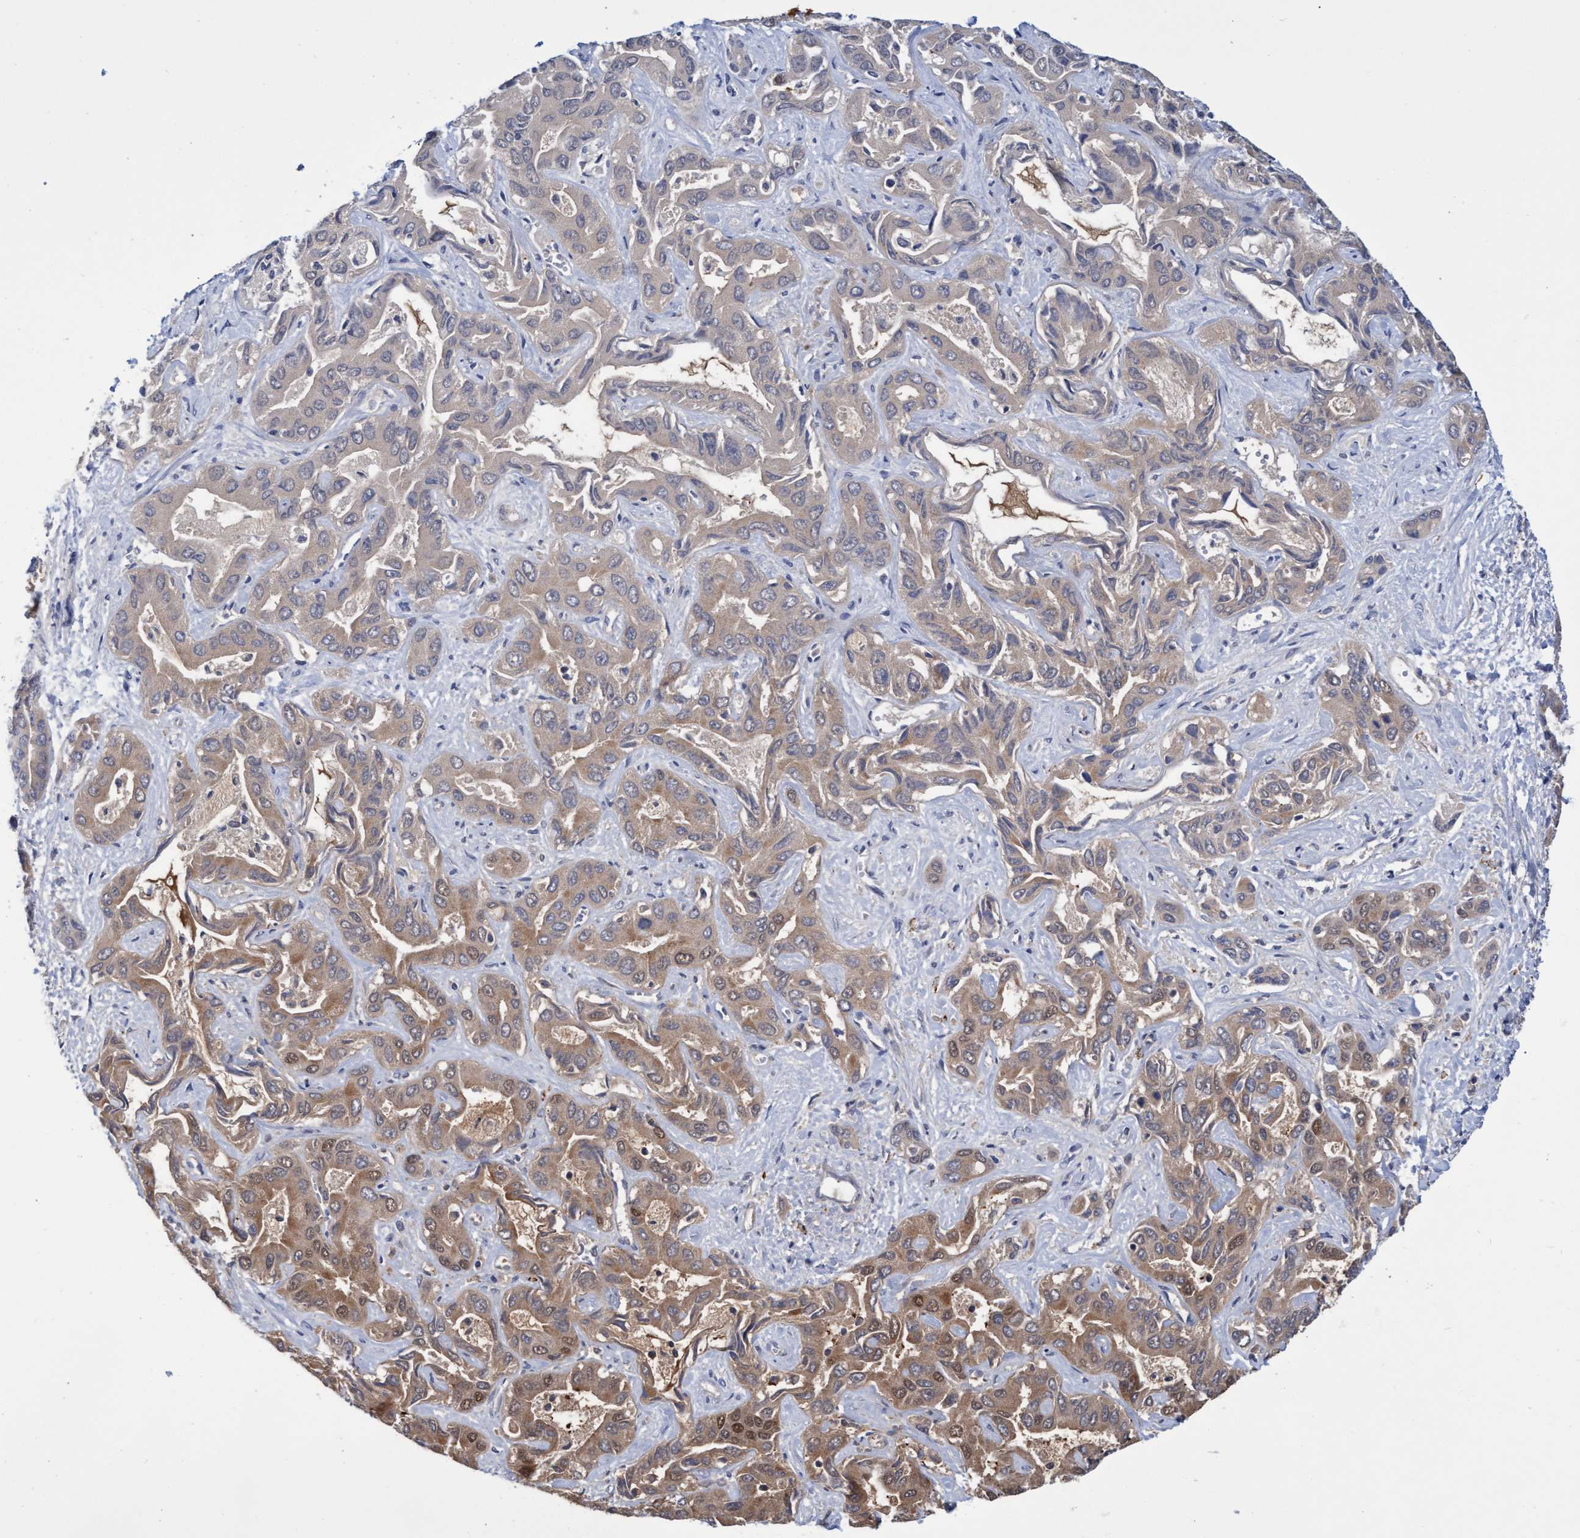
{"staining": {"intensity": "moderate", "quantity": "25%-75%", "location": "cytoplasmic/membranous"}, "tissue": "liver cancer", "cell_type": "Tumor cells", "image_type": "cancer", "snomed": [{"axis": "morphology", "description": "Cholangiocarcinoma"}, {"axis": "topography", "description": "Liver"}], "caption": "Liver cholangiocarcinoma was stained to show a protein in brown. There is medium levels of moderate cytoplasmic/membranous staining in about 25%-75% of tumor cells.", "gene": "PNPO", "patient": {"sex": "female", "age": 52}}